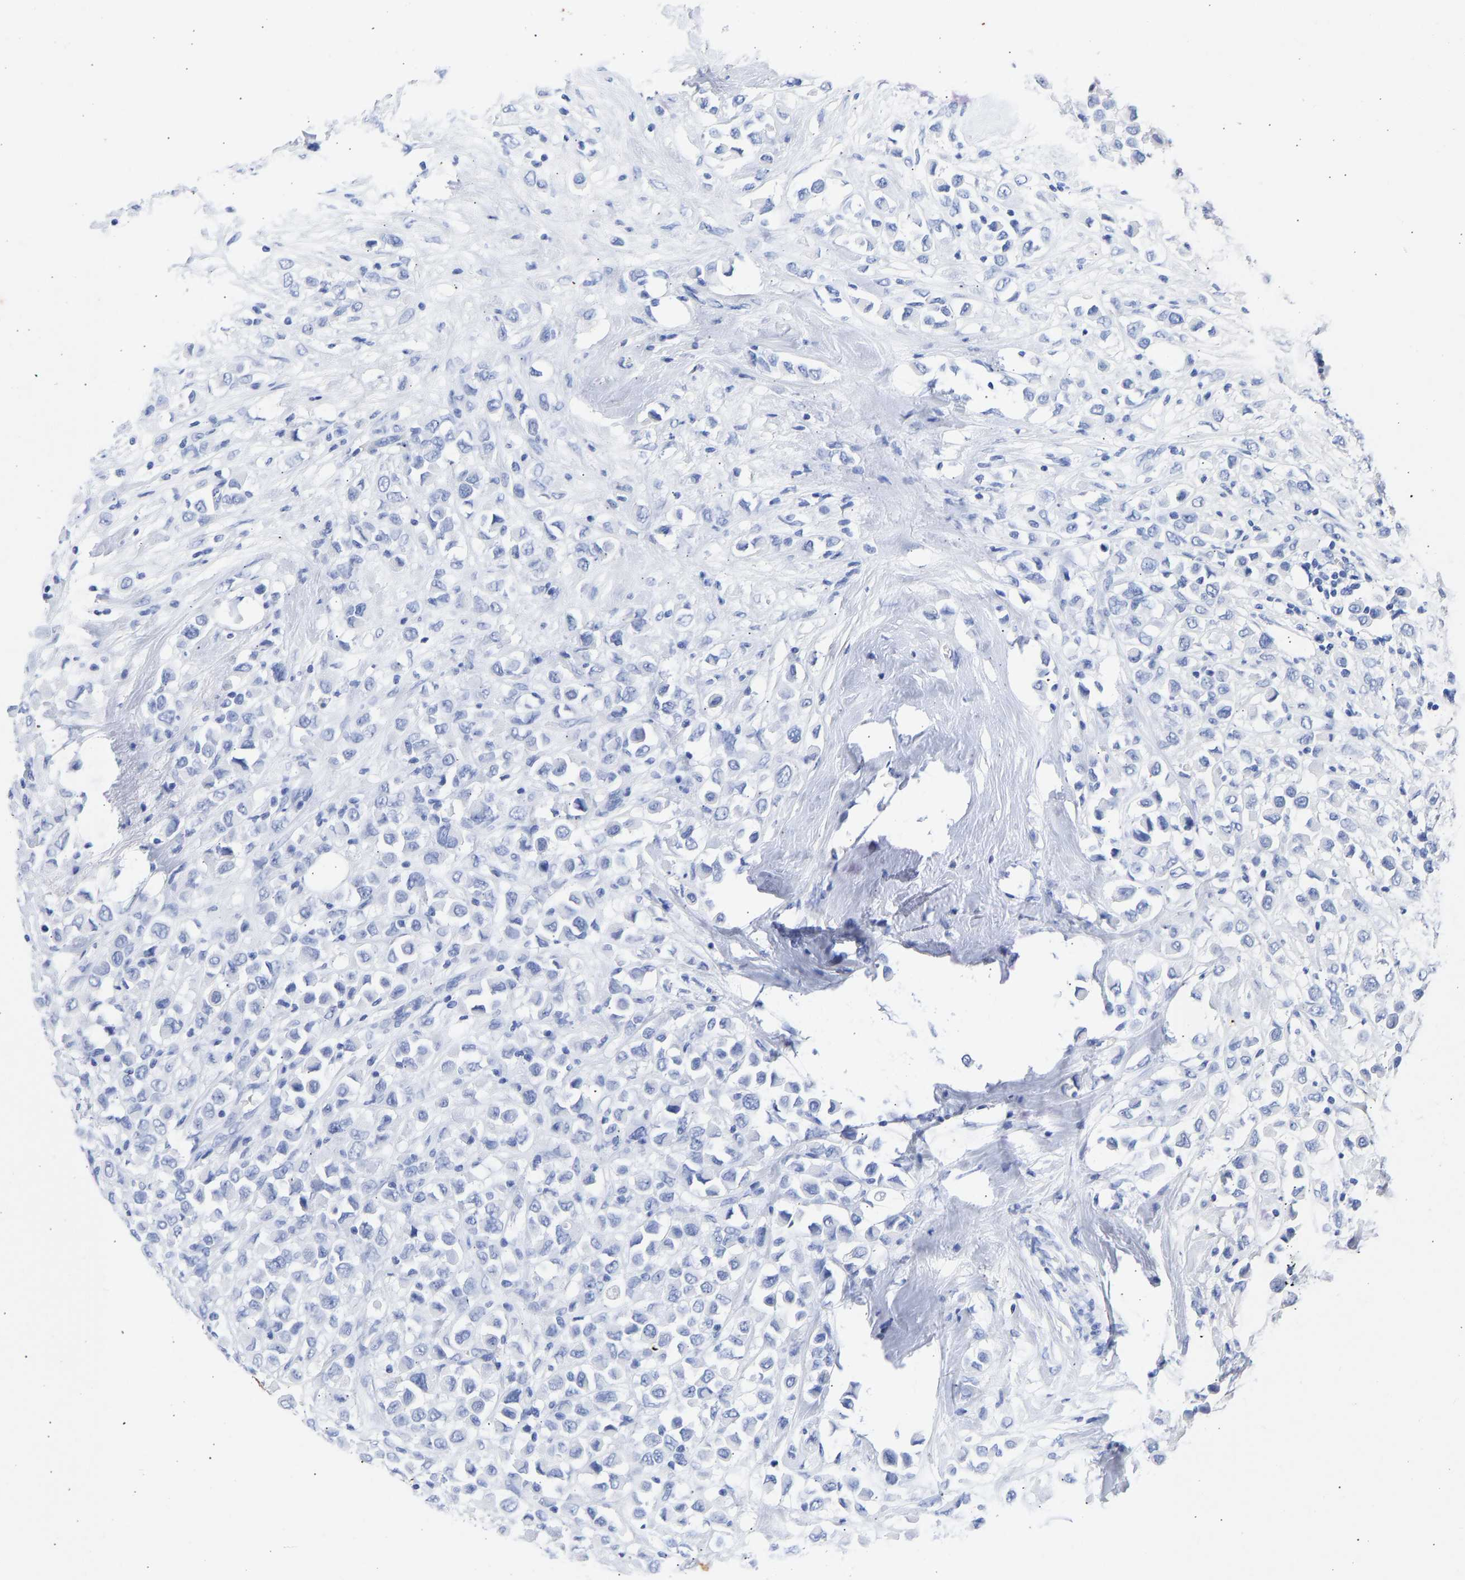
{"staining": {"intensity": "negative", "quantity": "none", "location": "none"}, "tissue": "breast cancer", "cell_type": "Tumor cells", "image_type": "cancer", "snomed": [{"axis": "morphology", "description": "Duct carcinoma"}, {"axis": "topography", "description": "Breast"}], "caption": "Immunohistochemical staining of breast cancer (intraductal carcinoma) reveals no significant positivity in tumor cells.", "gene": "KRT1", "patient": {"sex": "female", "age": 61}}